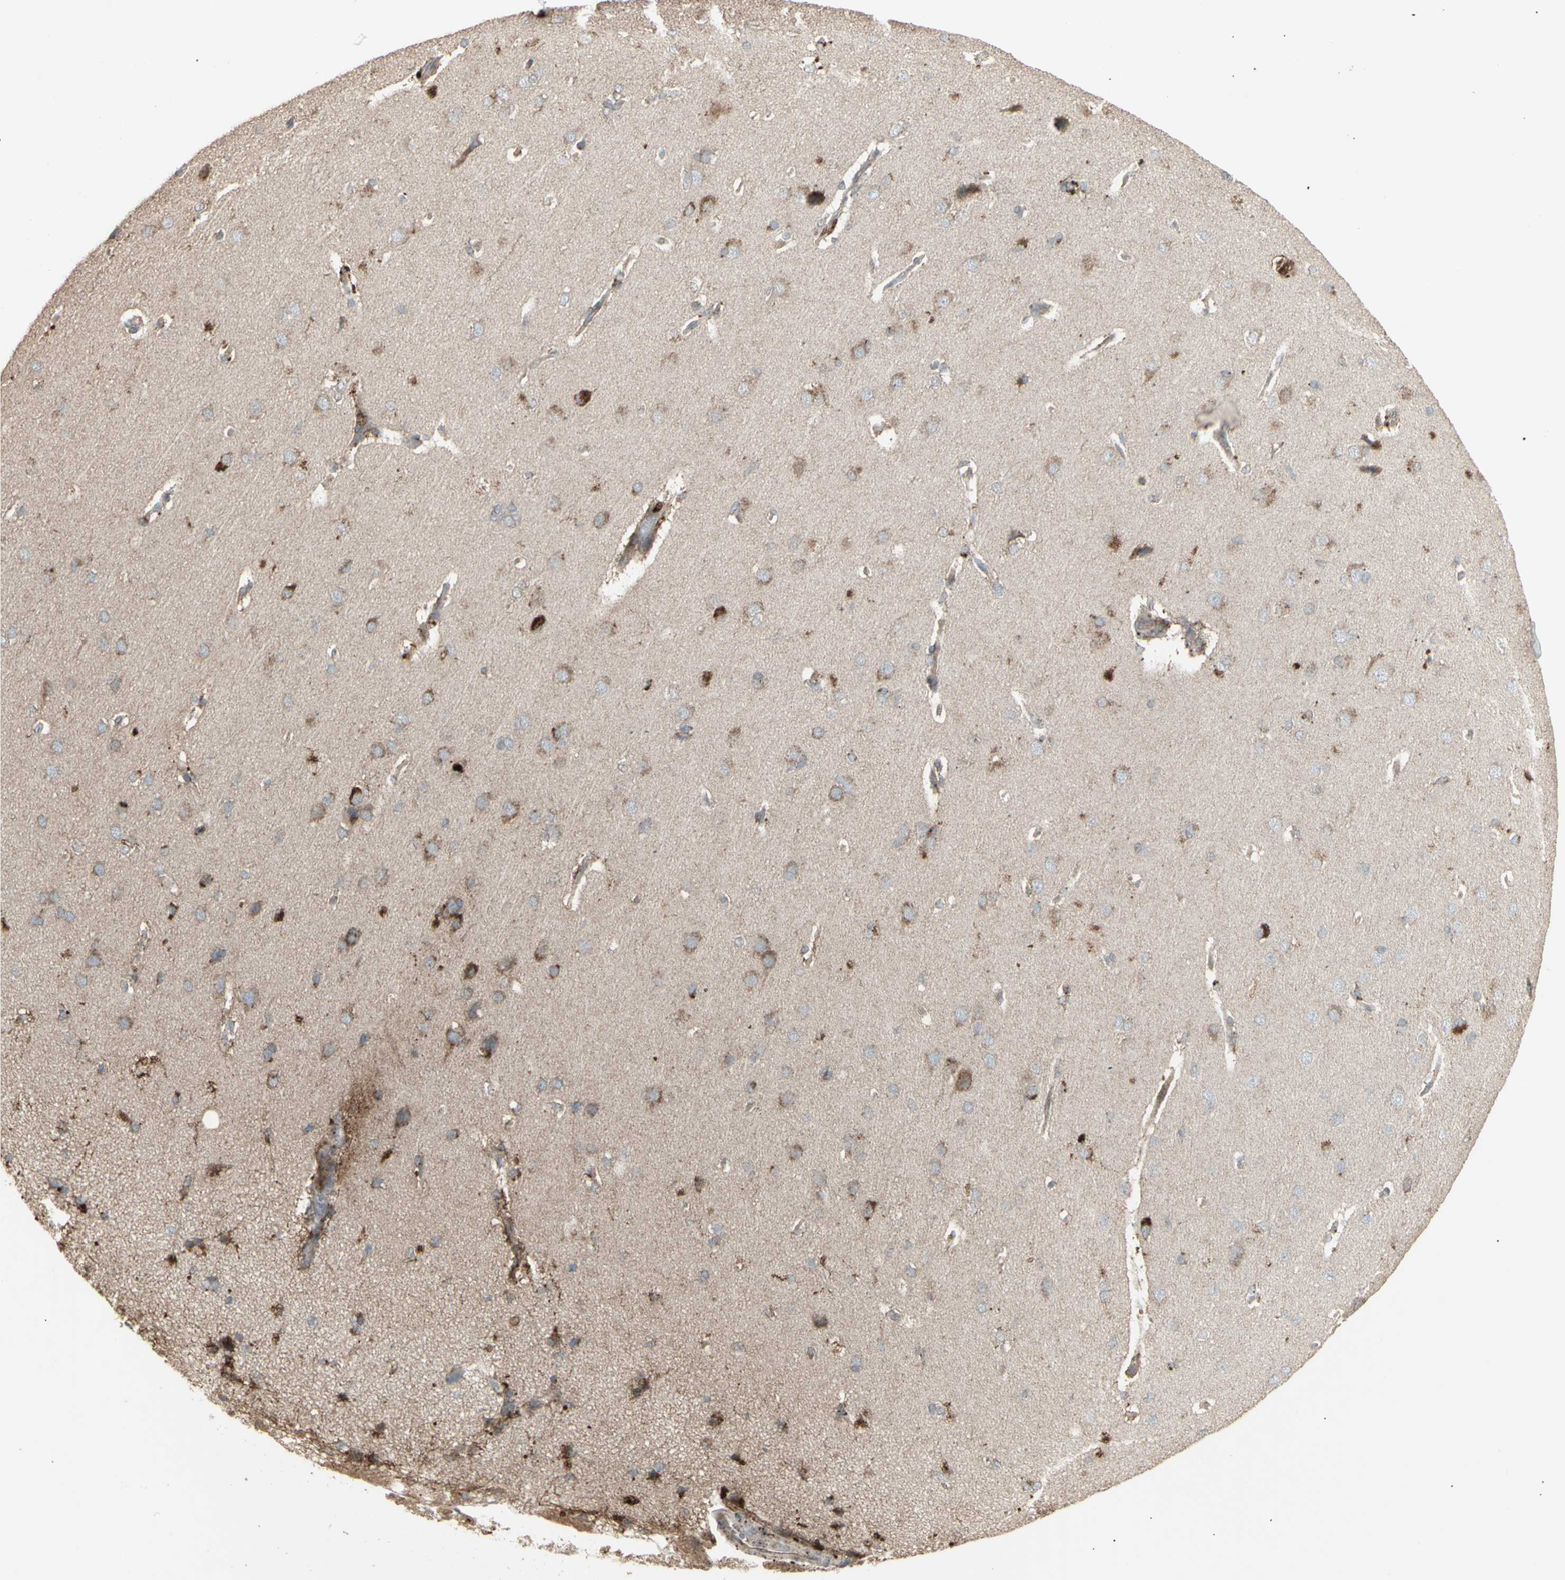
{"staining": {"intensity": "weak", "quantity": ">75%", "location": "cytoplasmic/membranous"}, "tissue": "cerebral cortex", "cell_type": "Endothelial cells", "image_type": "normal", "snomed": [{"axis": "morphology", "description": "Normal tissue, NOS"}, {"axis": "topography", "description": "Cerebral cortex"}], "caption": "Protein expression analysis of benign human cerebral cortex reveals weak cytoplasmic/membranous expression in about >75% of endothelial cells. The protein of interest is shown in brown color, while the nuclei are stained blue.", "gene": "RNASEL", "patient": {"sex": "male", "age": 62}}